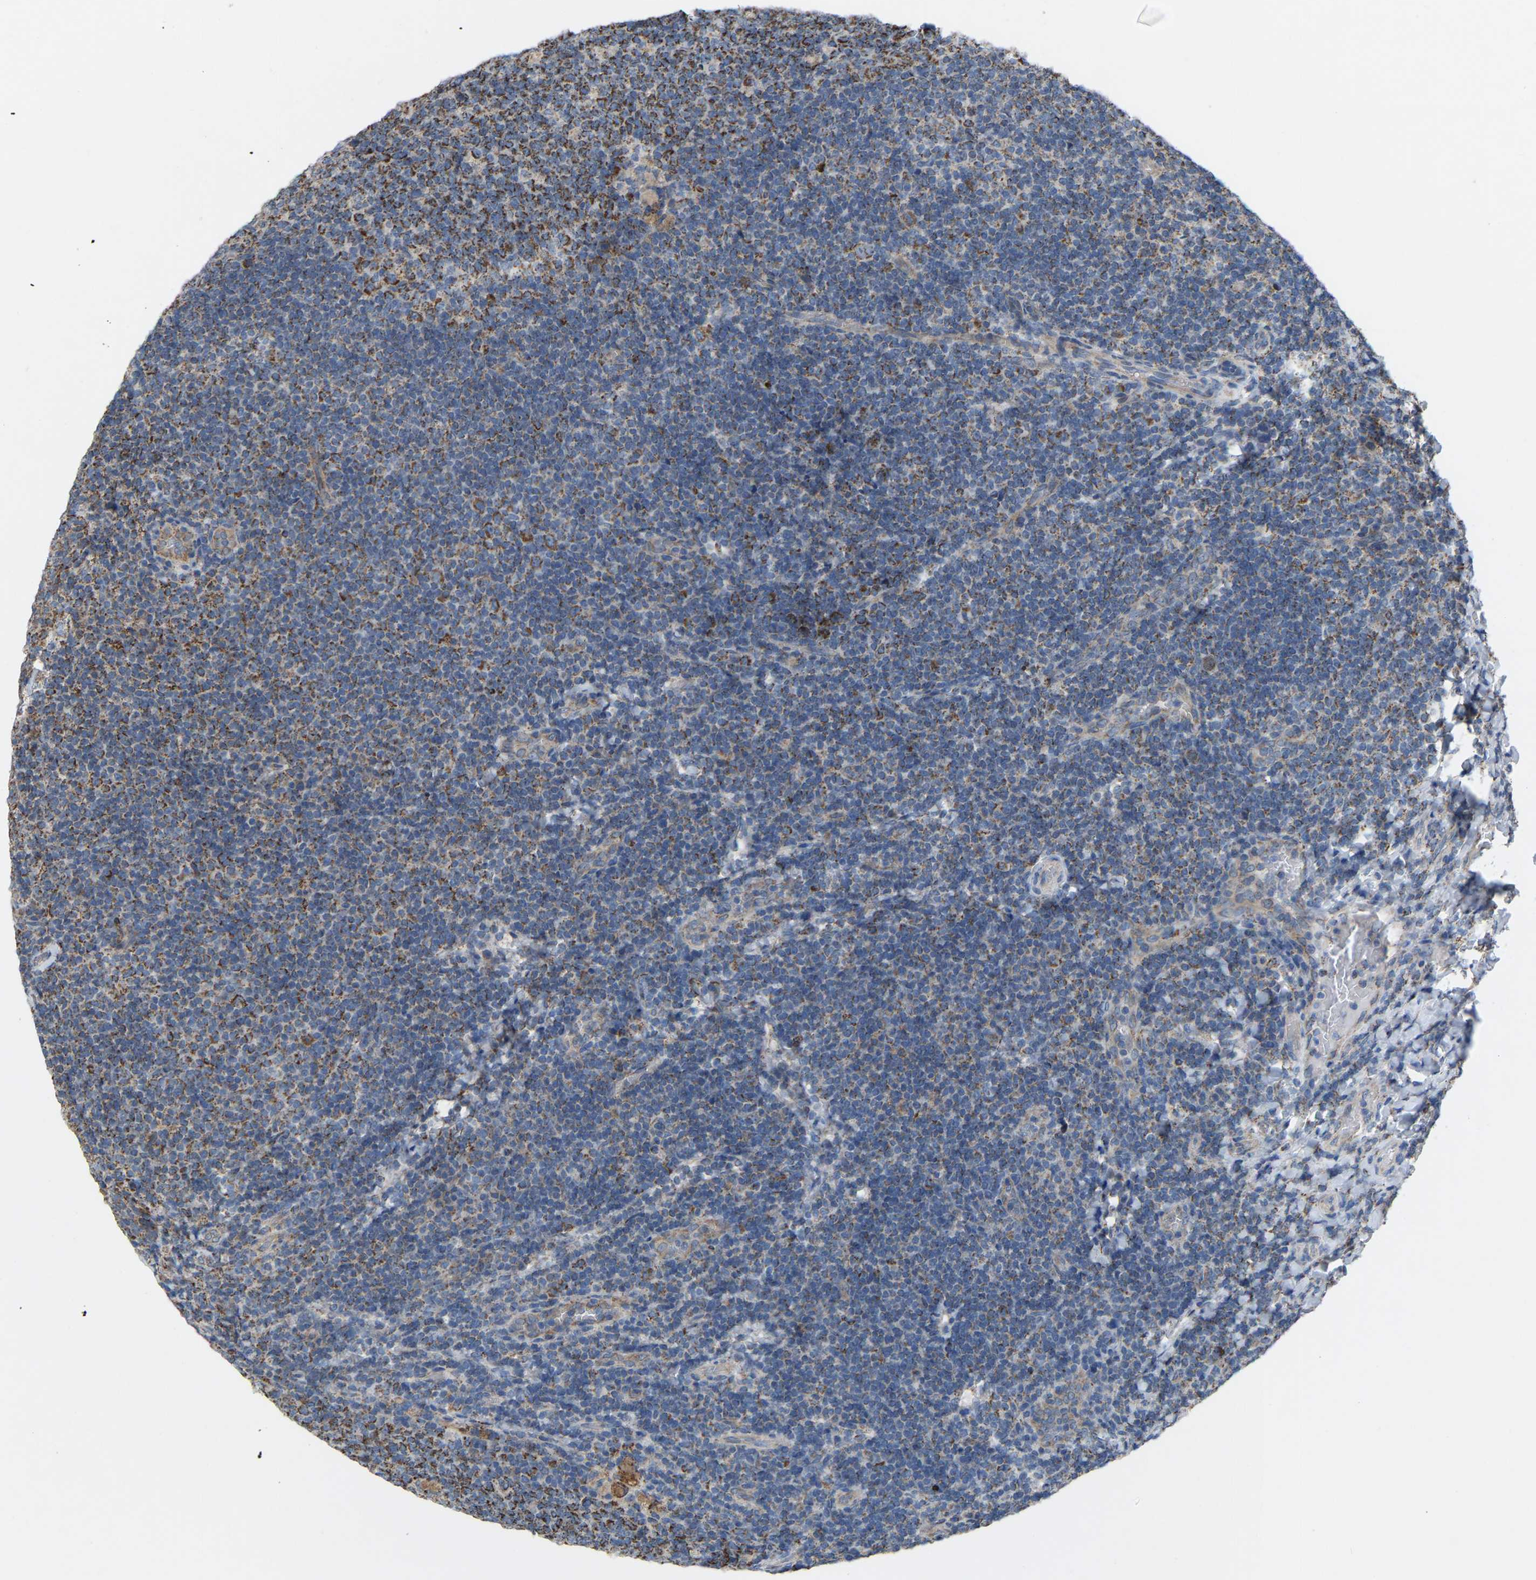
{"staining": {"intensity": "moderate", "quantity": ">75%", "location": "cytoplasmic/membranous"}, "tissue": "tonsil", "cell_type": "Germinal center cells", "image_type": "normal", "snomed": [{"axis": "morphology", "description": "Normal tissue, NOS"}, {"axis": "topography", "description": "Tonsil"}], "caption": "A brown stain highlights moderate cytoplasmic/membranous positivity of a protein in germinal center cells of normal tonsil.", "gene": "BCL10", "patient": {"sex": "male", "age": 17}}